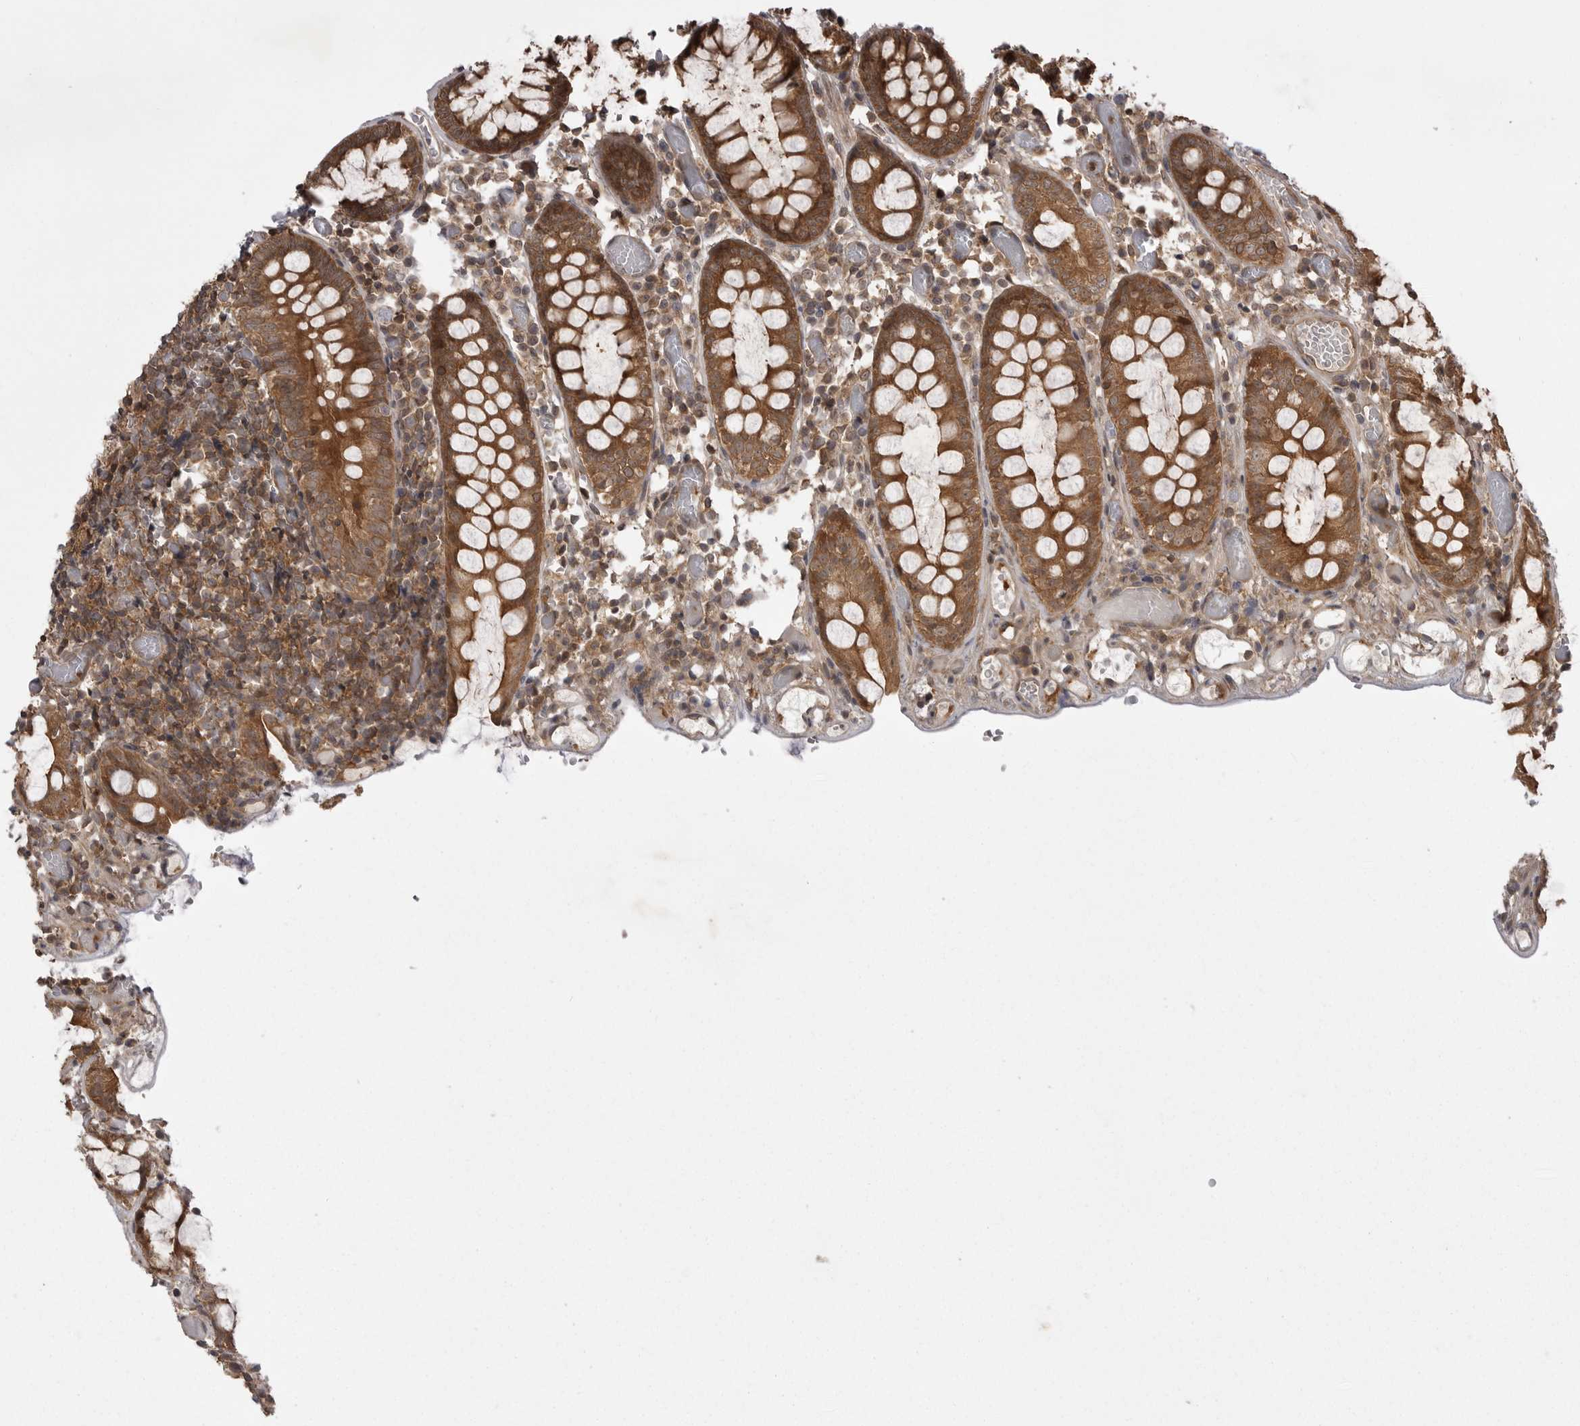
{"staining": {"intensity": "moderate", "quantity": ">75%", "location": "cytoplasmic/membranous"}, "tissue": "colon", "cell_type": "Endothelial cells", "image_type": "normal", "snomed": [{"axis": "morphology", "description": "Normal tissue, NOS"}, {"axis": "topography", "description": "Colon"}], "caption": "The micrograph shows immunohistochemical staining of unremarkable colon. There is moderate cytoplasmic/membranous expression is present in approximately >75% of endothelial cells. (IHC, brightfield microscopy, high magnification).", "gene": "STK24", "patient": {"sex": "male", "age": 14}}